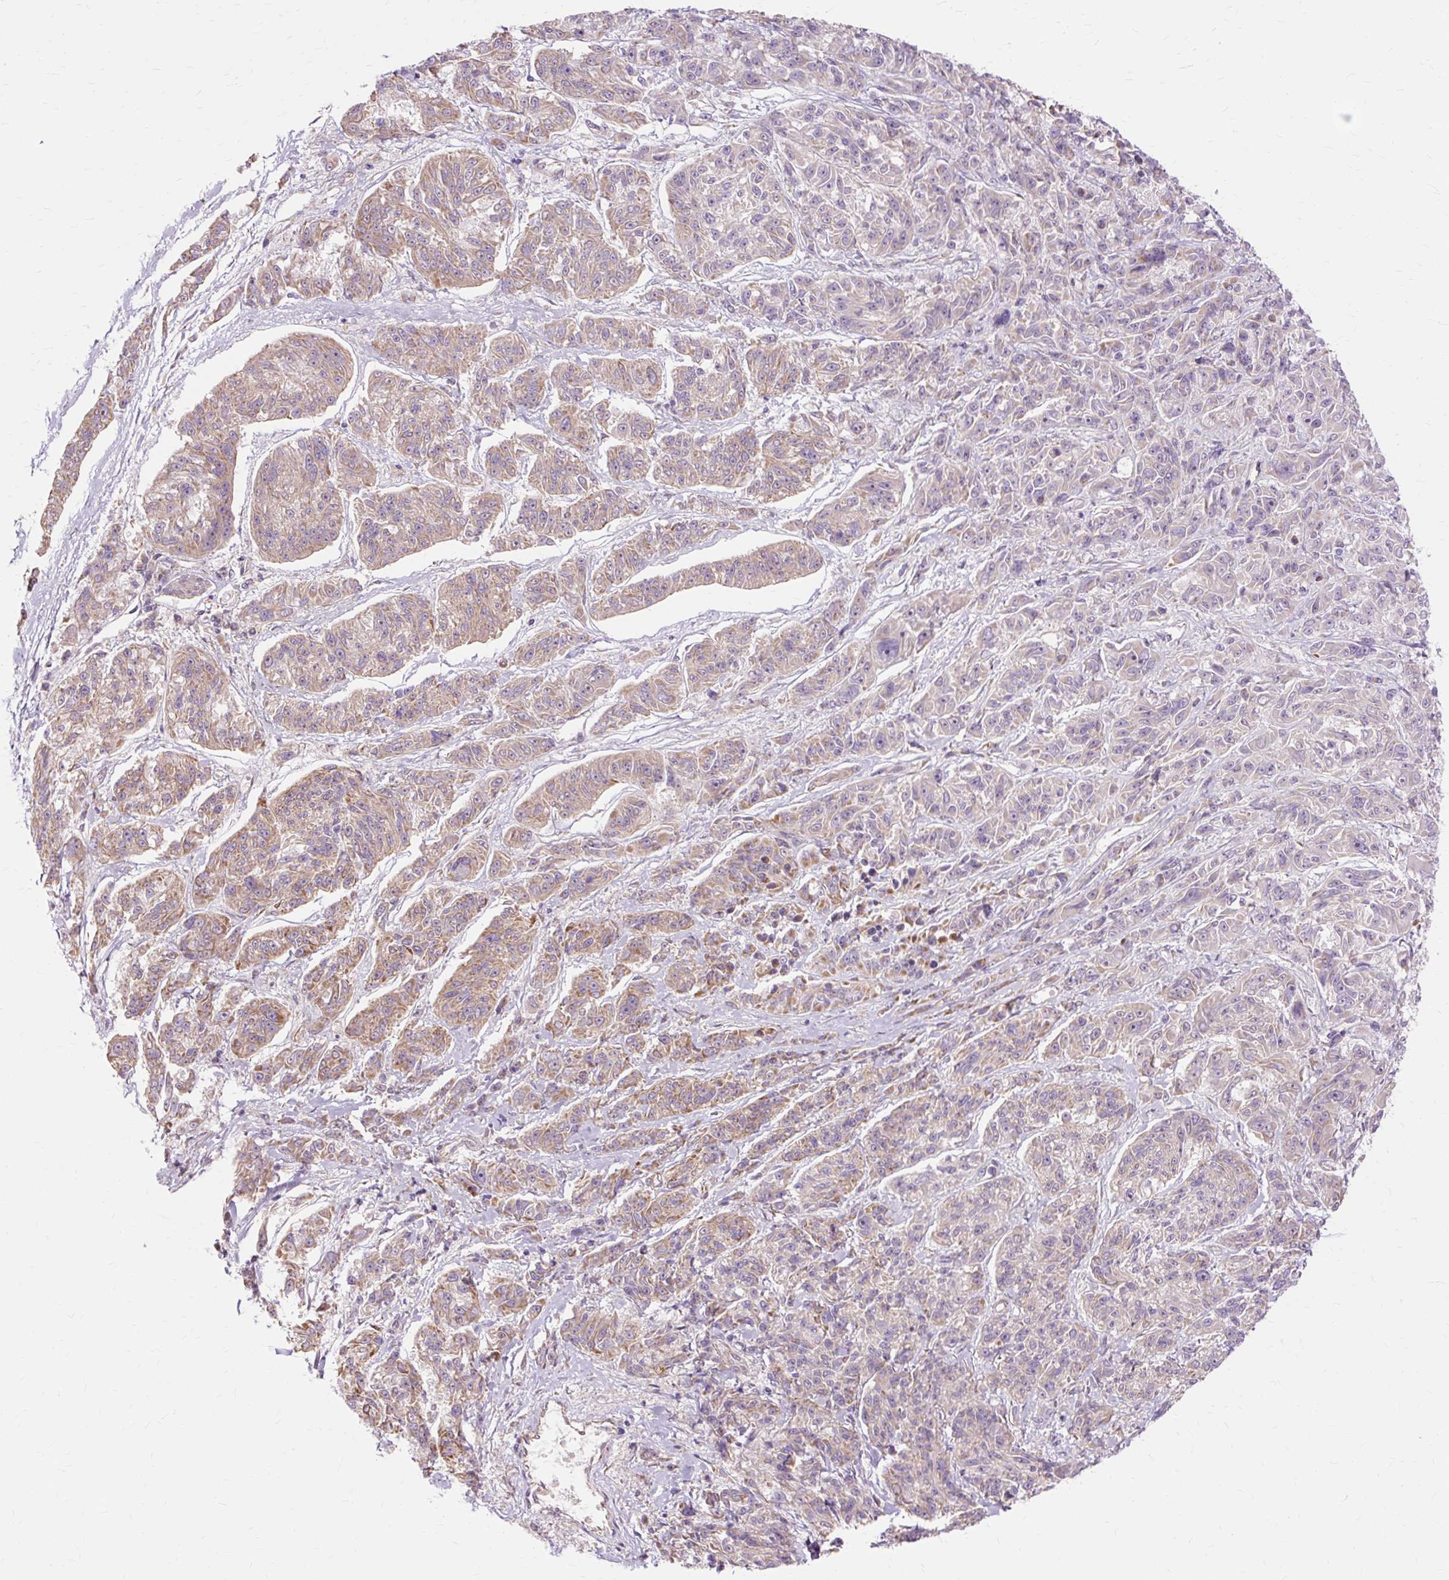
{"staining": {"intensity": "moderate", "quantity": "<25%", "location": "cytoplasmic/membranous"}, "tissue": "melanoma", "cell_type": "Tumor cells", "image_type": "cancer", "snomed": [{"axis": "morphology", "description": "Malignant melanoma, NOS"}, {"axis": "topography", "description": "Skin"}], "caption": "Moderate cytoplasmic/membranous protein expression is appreciated in about <25% of tumor cells in melanoma.", "gene": "PDZD2", "patient": {"sex": "male", "age": 53}}